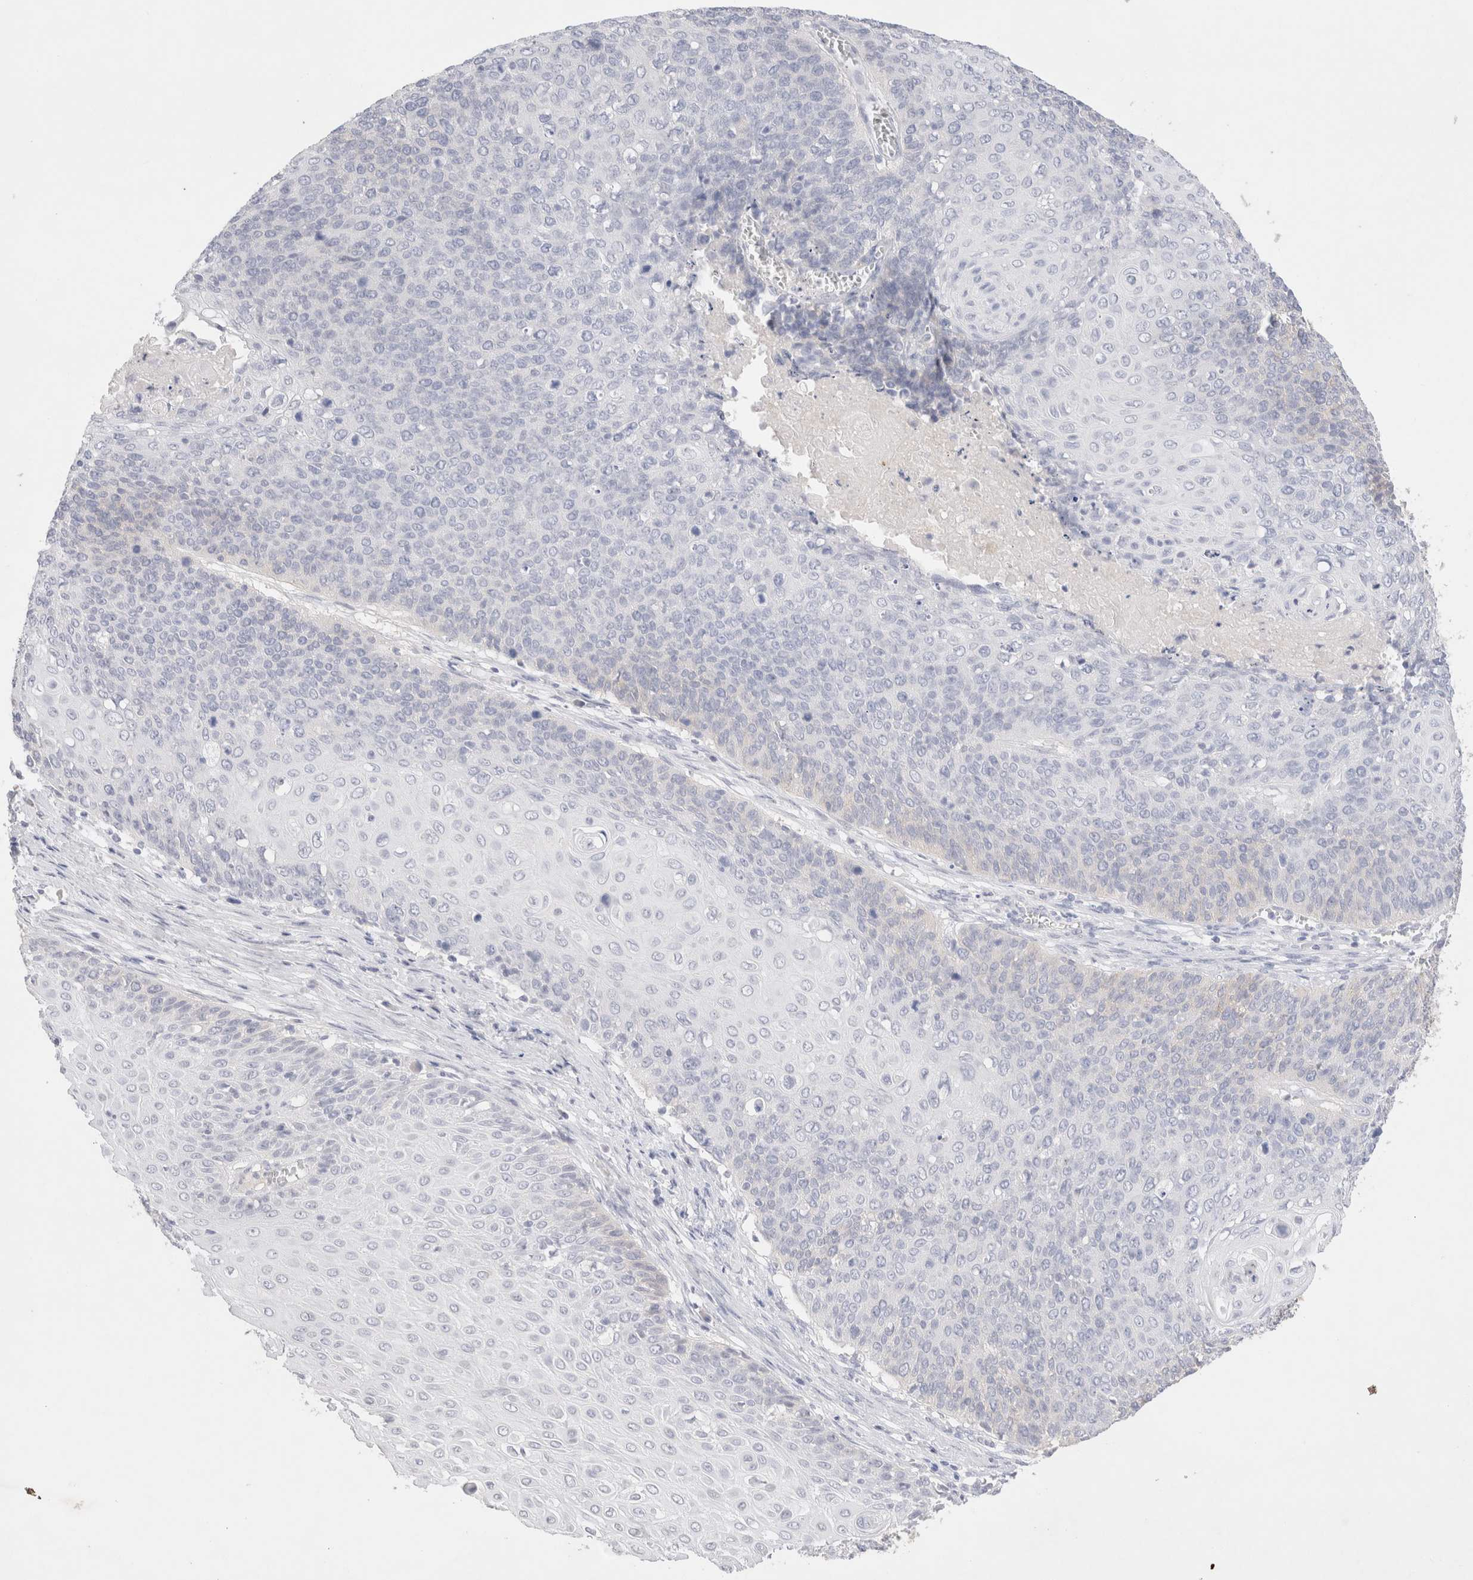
{"staining": {"intensity": "negative", "quantity": "none", "location": "none"}, "tissue": "cervical cancer", "cell_type": "Tumor cells", "image_type": "cancer", "snomed": [{"axis": "morphology", "description": "Squamous cell carcinoma, NOS"}, {"axis": "topography", "description": "Cervix"}], "caption": "This is a photomicrograph of immunohistochemistry (IHC) staining of cervical cancer (squamous cell carcinoma), which shows no staining in tumor cells.", "gene": "EPCAM", "patient": {"sex": "female", "age": 39}}